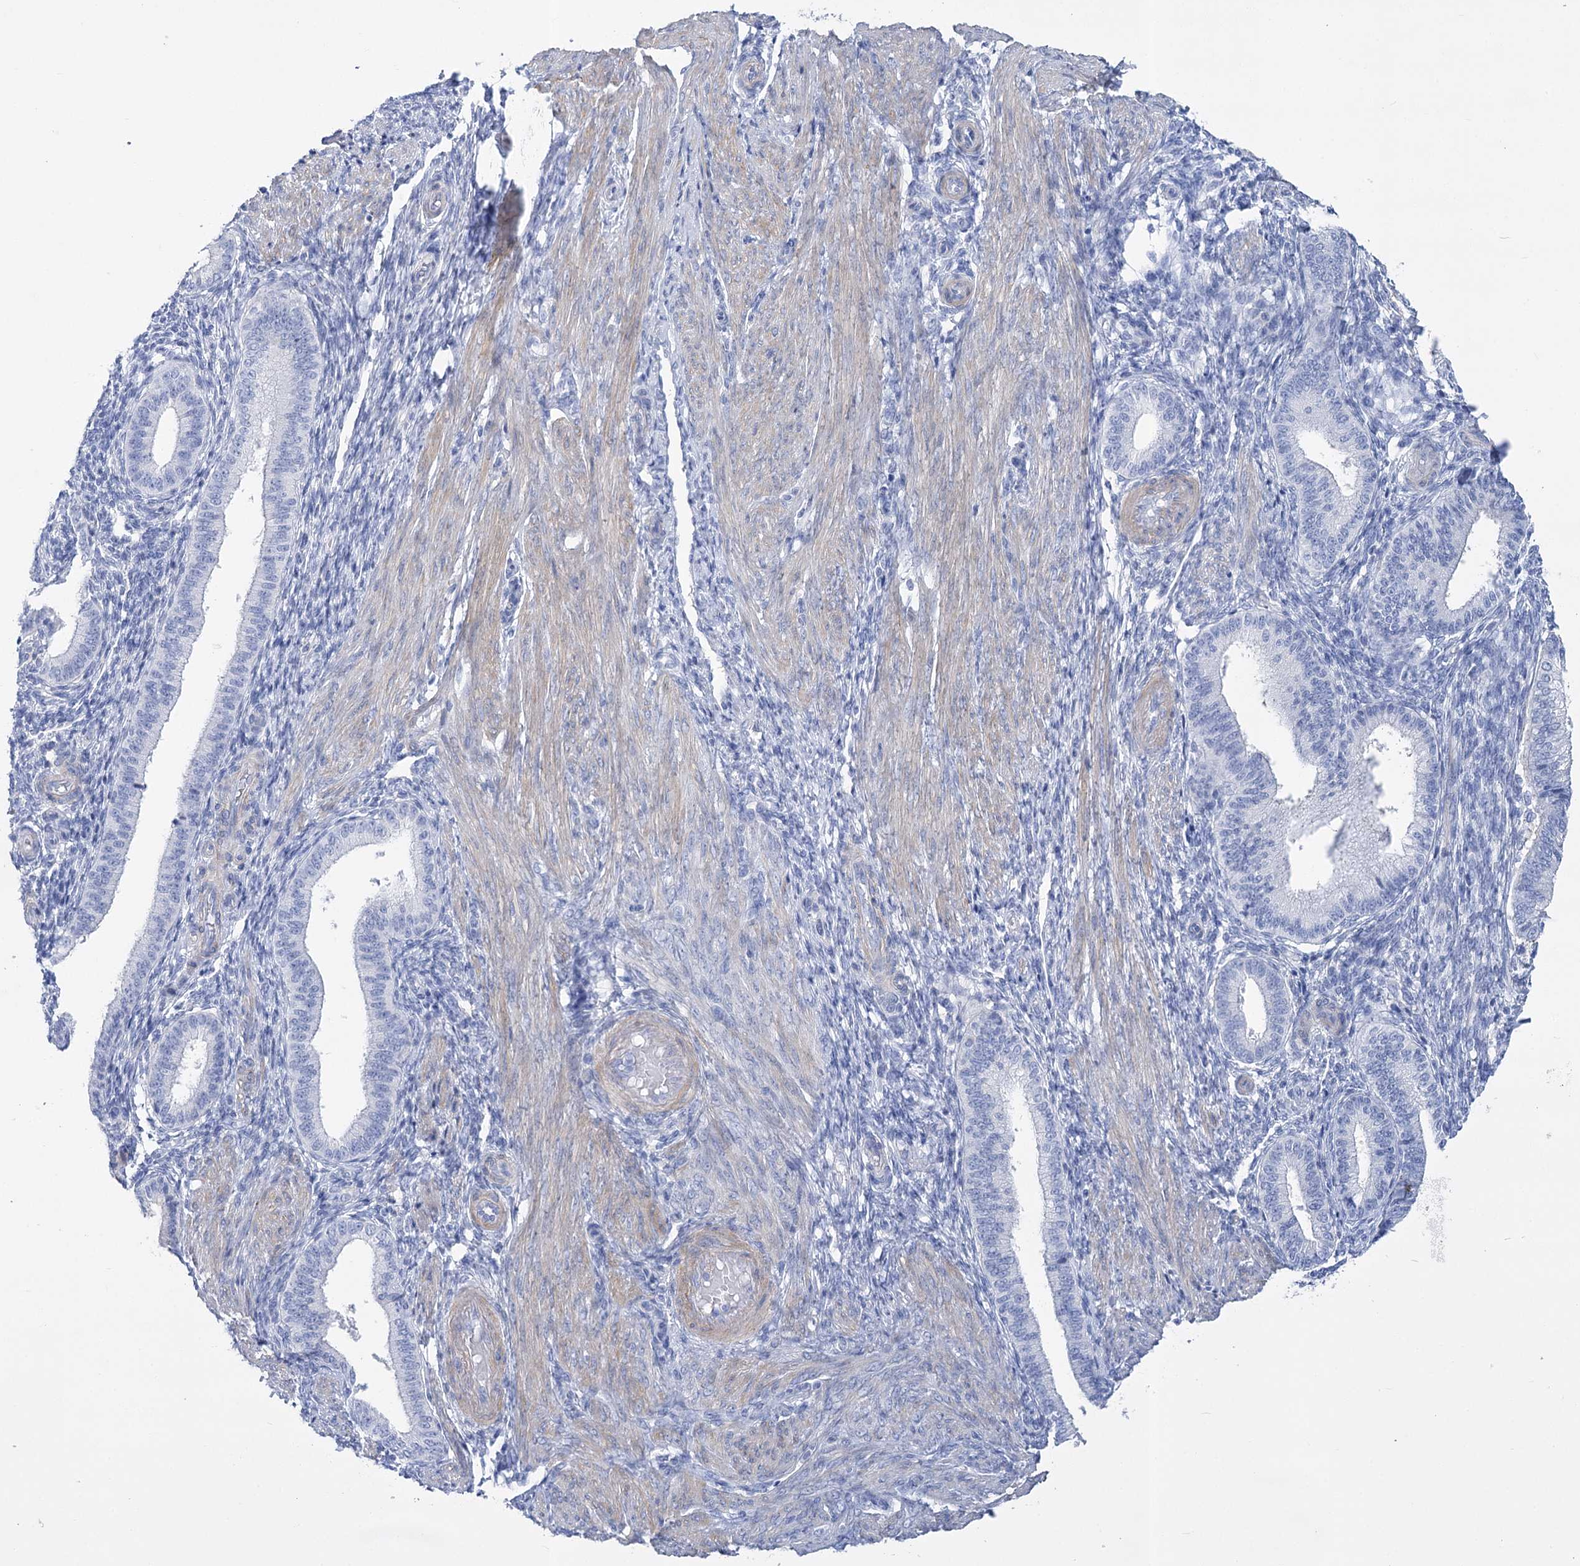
{"staining": {"intensity": "negative", "quantity": "none", "location": "none"}, "tissue": "endometrium", "cell_type": "Cells in endometrial stroma", "image_type": "normal", "snomed": [{"axis": "morphology", "description": "Normal tissue, NOS"}, {"axis": "topography", "description": "Endometrium"}], "caption": "Immunohistochemistry photomicrograph of unremarkable endometrium stained for a protein (brown), which reveals no staining in cells in endometrial stroma.", "gene": "PCDHA1", "patient": {"sex": "female", "age": 39}}